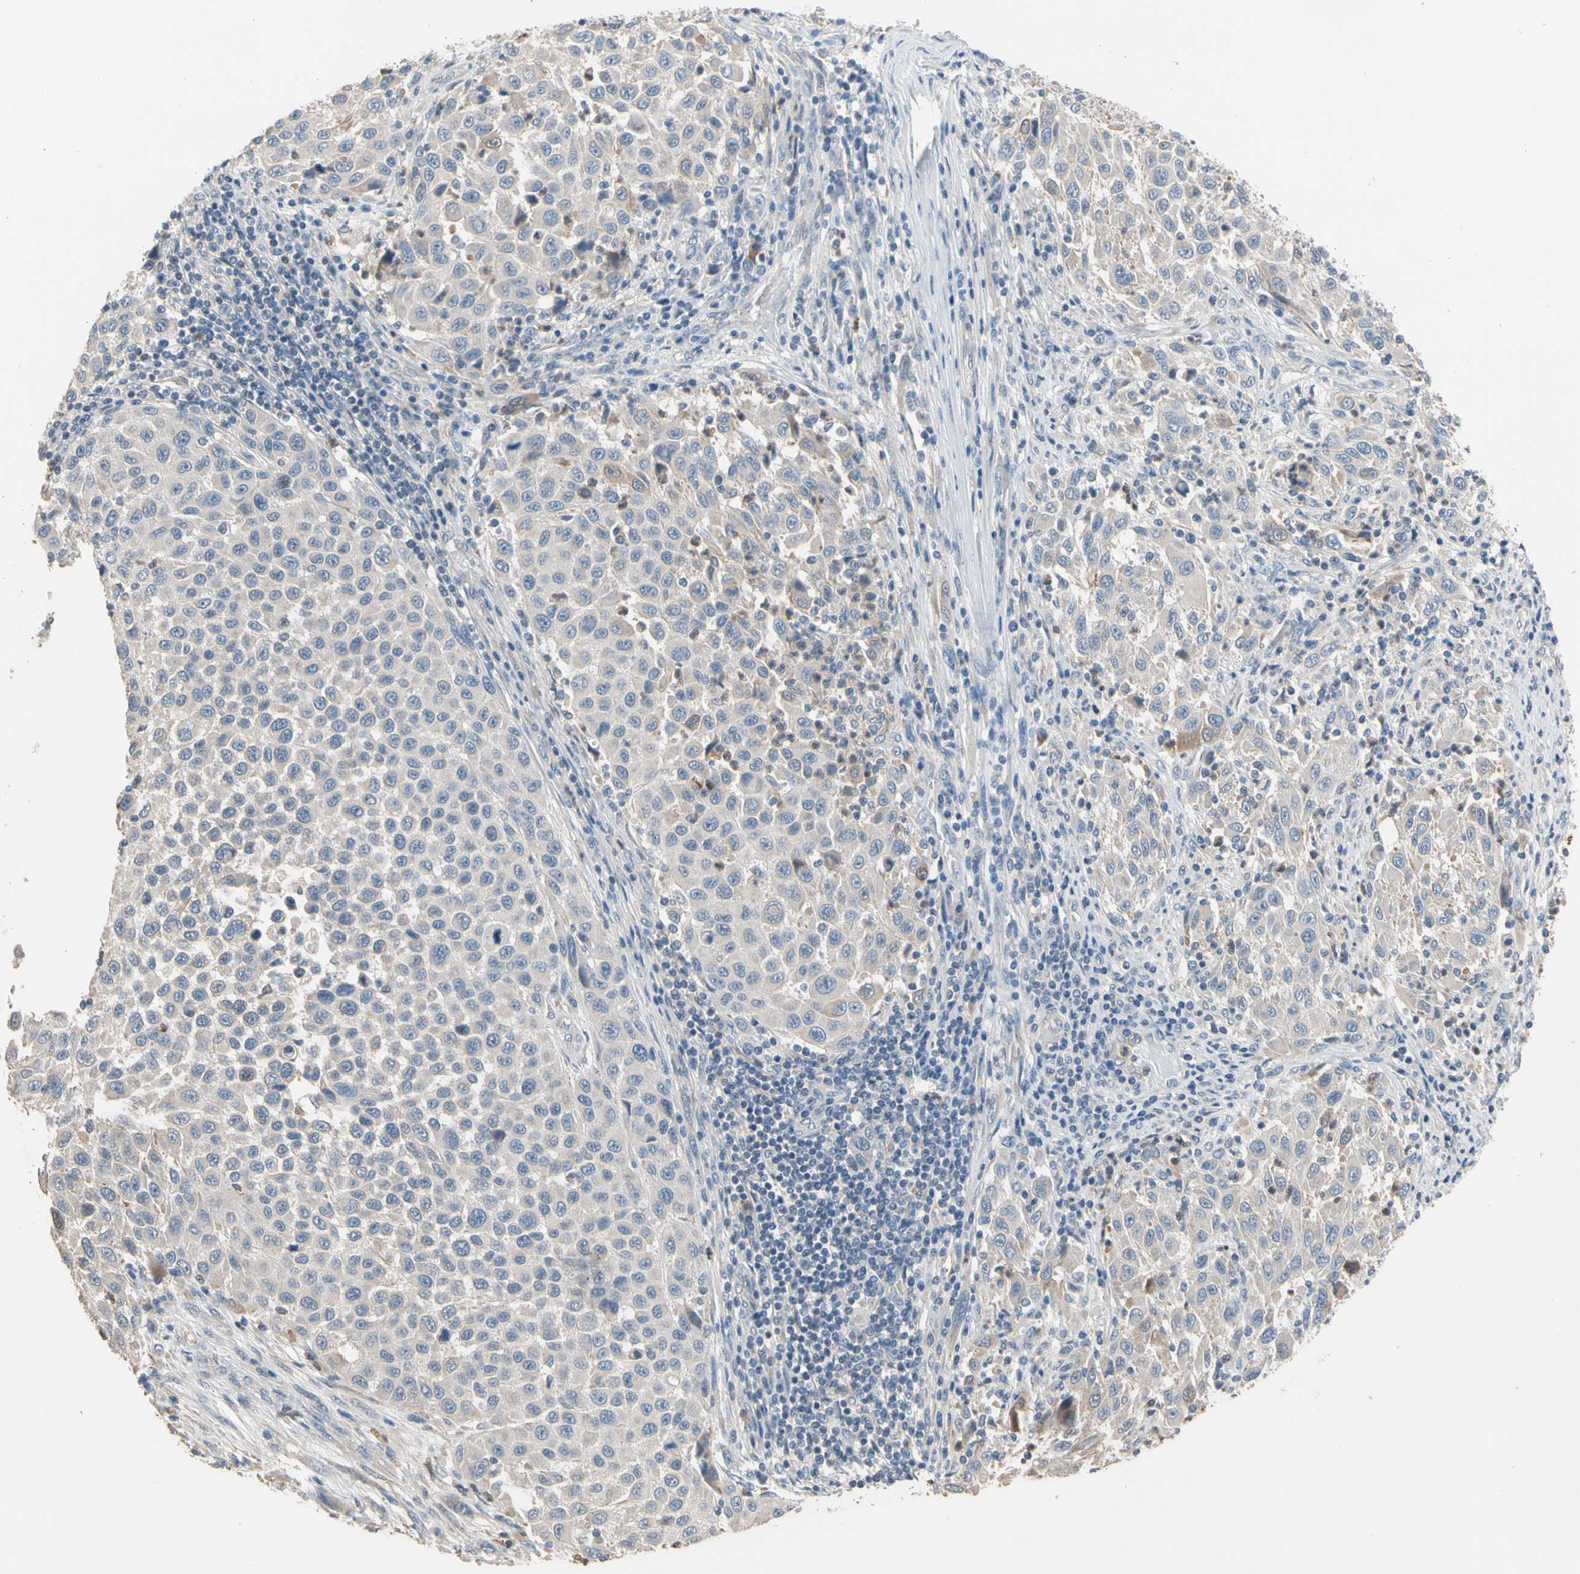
{"staining": {"intensity": "weak", "quantity": "<25%", "location": "cytoplasmic/membranous"}, "tissue": "melanoma", "cell_type": "Tumor cells", "image_type": "cancer", "snomed": [{"axis": "morphology", "description": "Malignant melanoma, Metastatic site"}, {"axis": "topography", "description": "Lymph node"}], "caption": "A histopathology image of malignant melanoma (metastatic site) stained for a protein demonstrates no brown staining in tumor cells. (DAB immunohistochemistry with hematoxylin counter stain).", "gene": "BBOX1", "patient": {"sex": "male", "age": 61}}